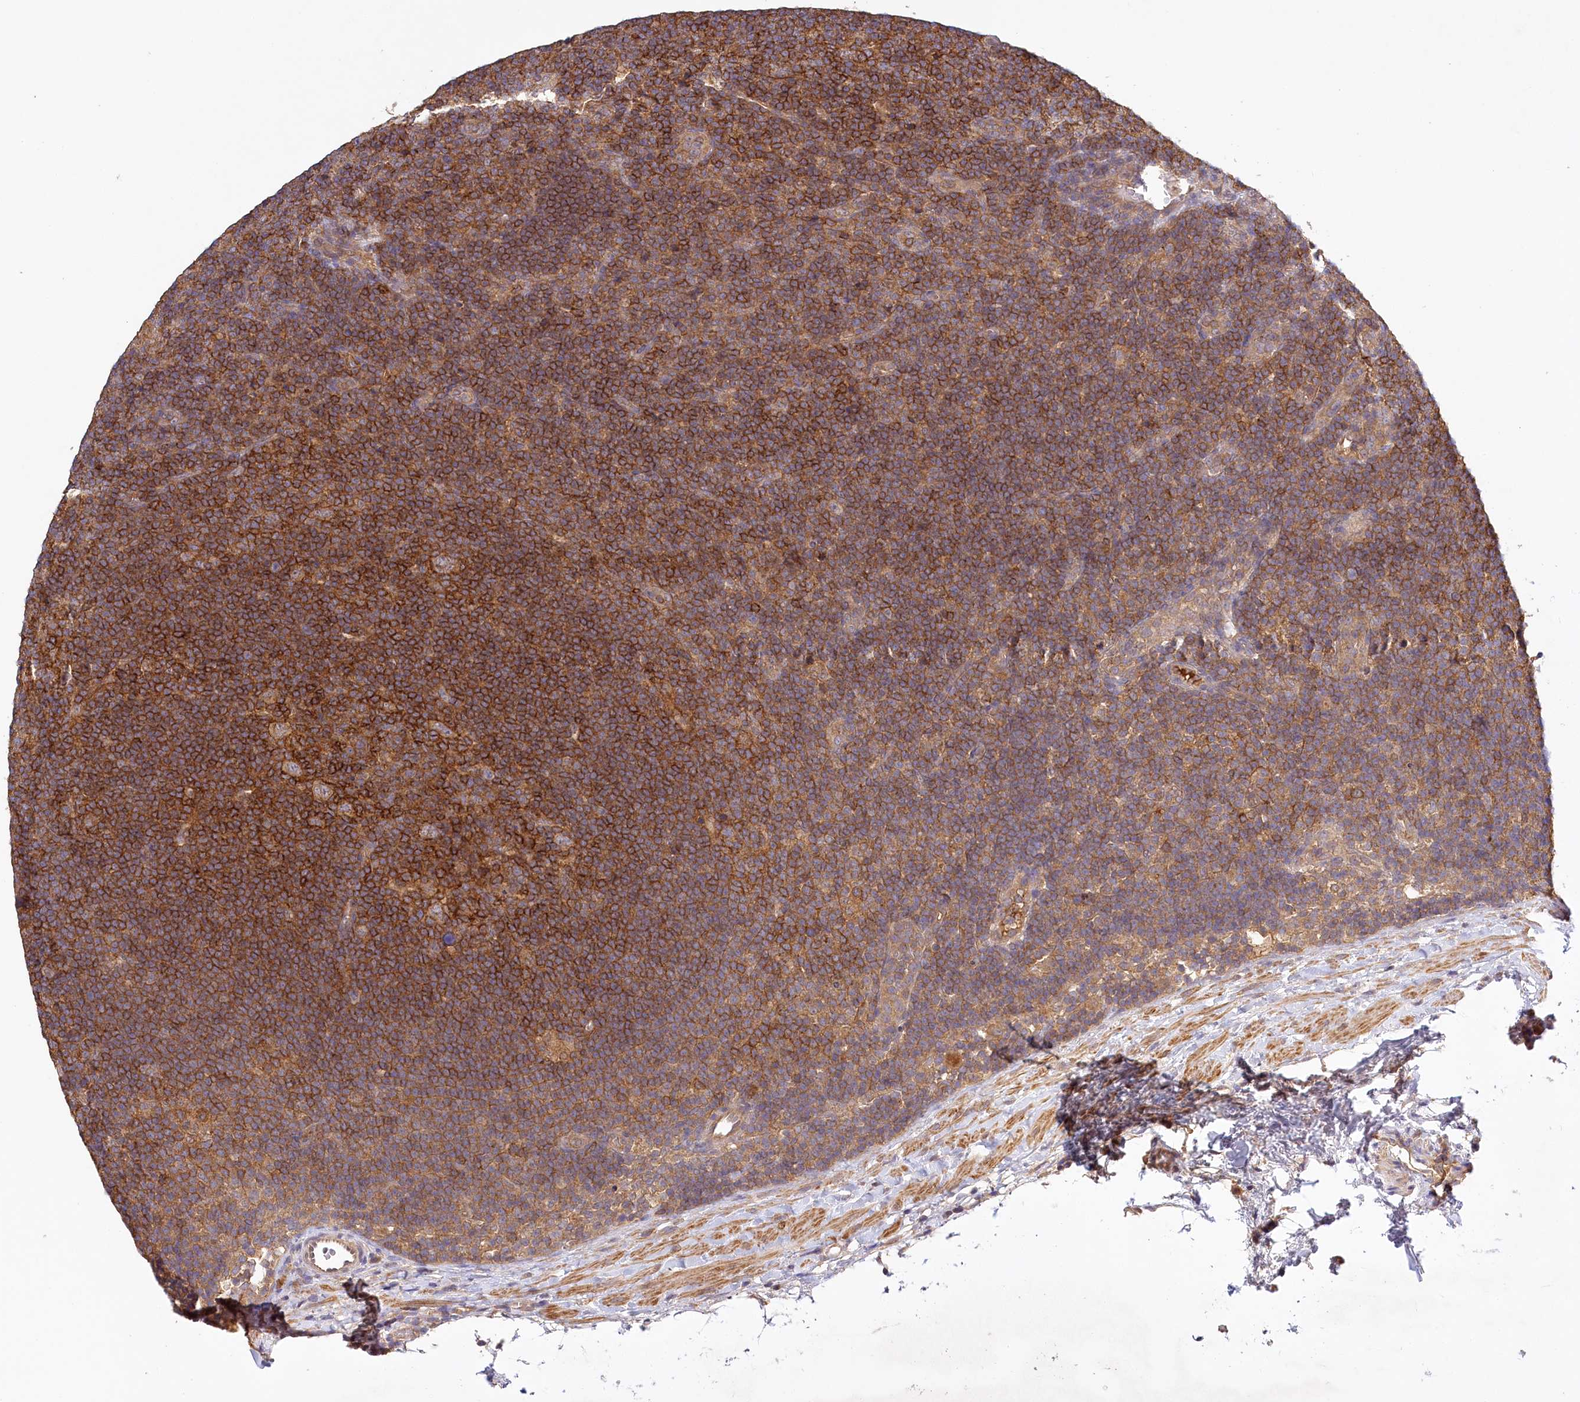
{"staining": {"intensity": "weak", "quantity": ">75%", "location": "cytoplasmic/membranous"}, "tissue": "lymphoma", "cell_type": "Tumor cells", "image_type": "cancer", "snomed": [{"axis": "morphology", "description": "Hodgkin's disease, NOS"}, {"axis": "topography", "description": "Lymph node"}], "caption": "Immunohistochemical staining of Hodgkin's disease demonstrates low levels of weak cytoplasmic/membranous expression in approximately >75% of tumor cells.", "gene": "LSS", "patient": {"sex": "female", "age": 57}}